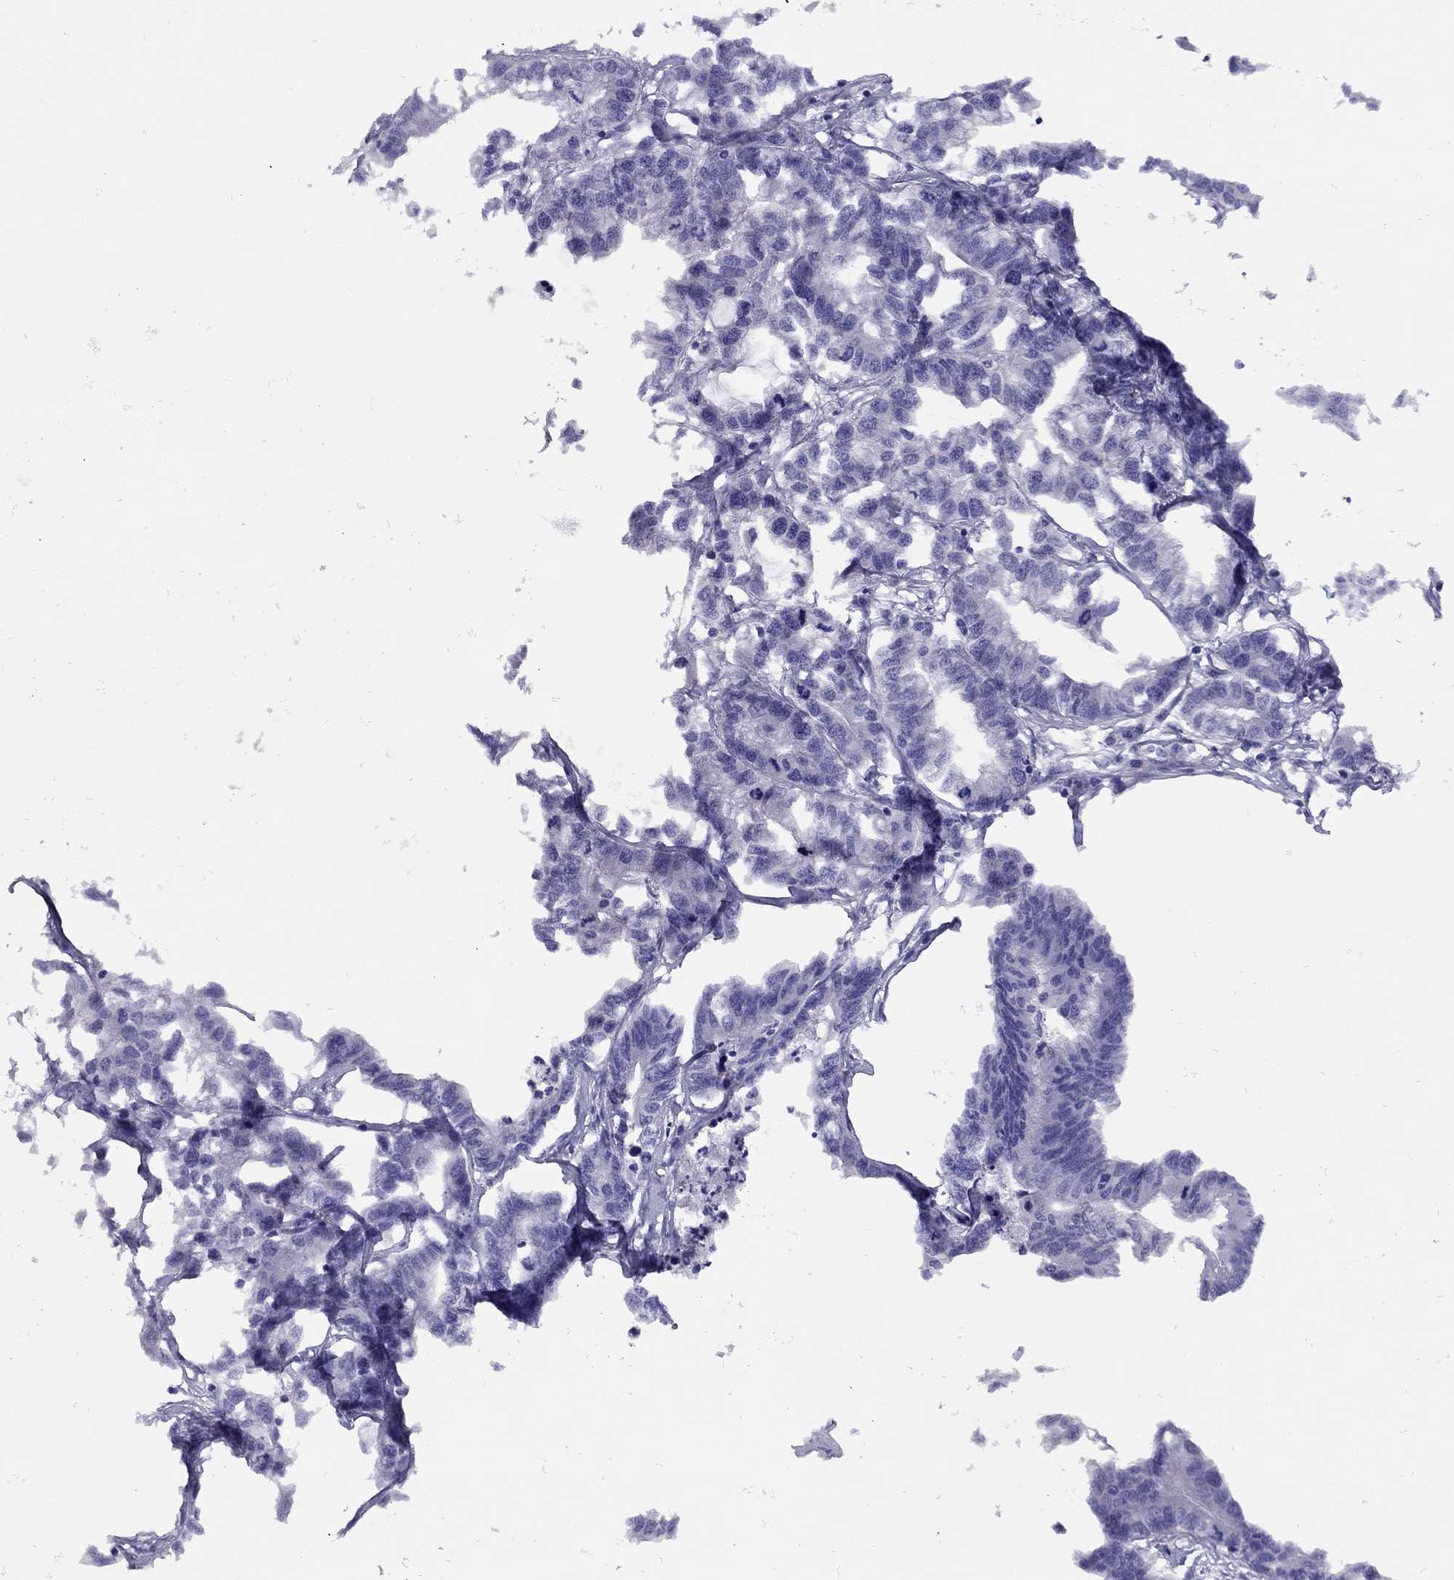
{"staining": {"intensity": "negative", "quantity": "none", "location": "none"}, "tissue": "stomach cancer", "cell_type": "Tumor cells", "image_type": "cancer", "snomed": [{"axis": "morphology", "description": "Adenocarcinoma, NOS"}, {"axis": "topography", "description": "Stomach"}], "caption": "Adenocarcinoma (stomach) was stained to show a protein in brown. There is no significant staining in tumor cells. (DAB immunohistochemistry visualized using brightfield microscopy, high magnification).", "gene": "LYAR", "patient": {"sex": "male", "age": 83}}